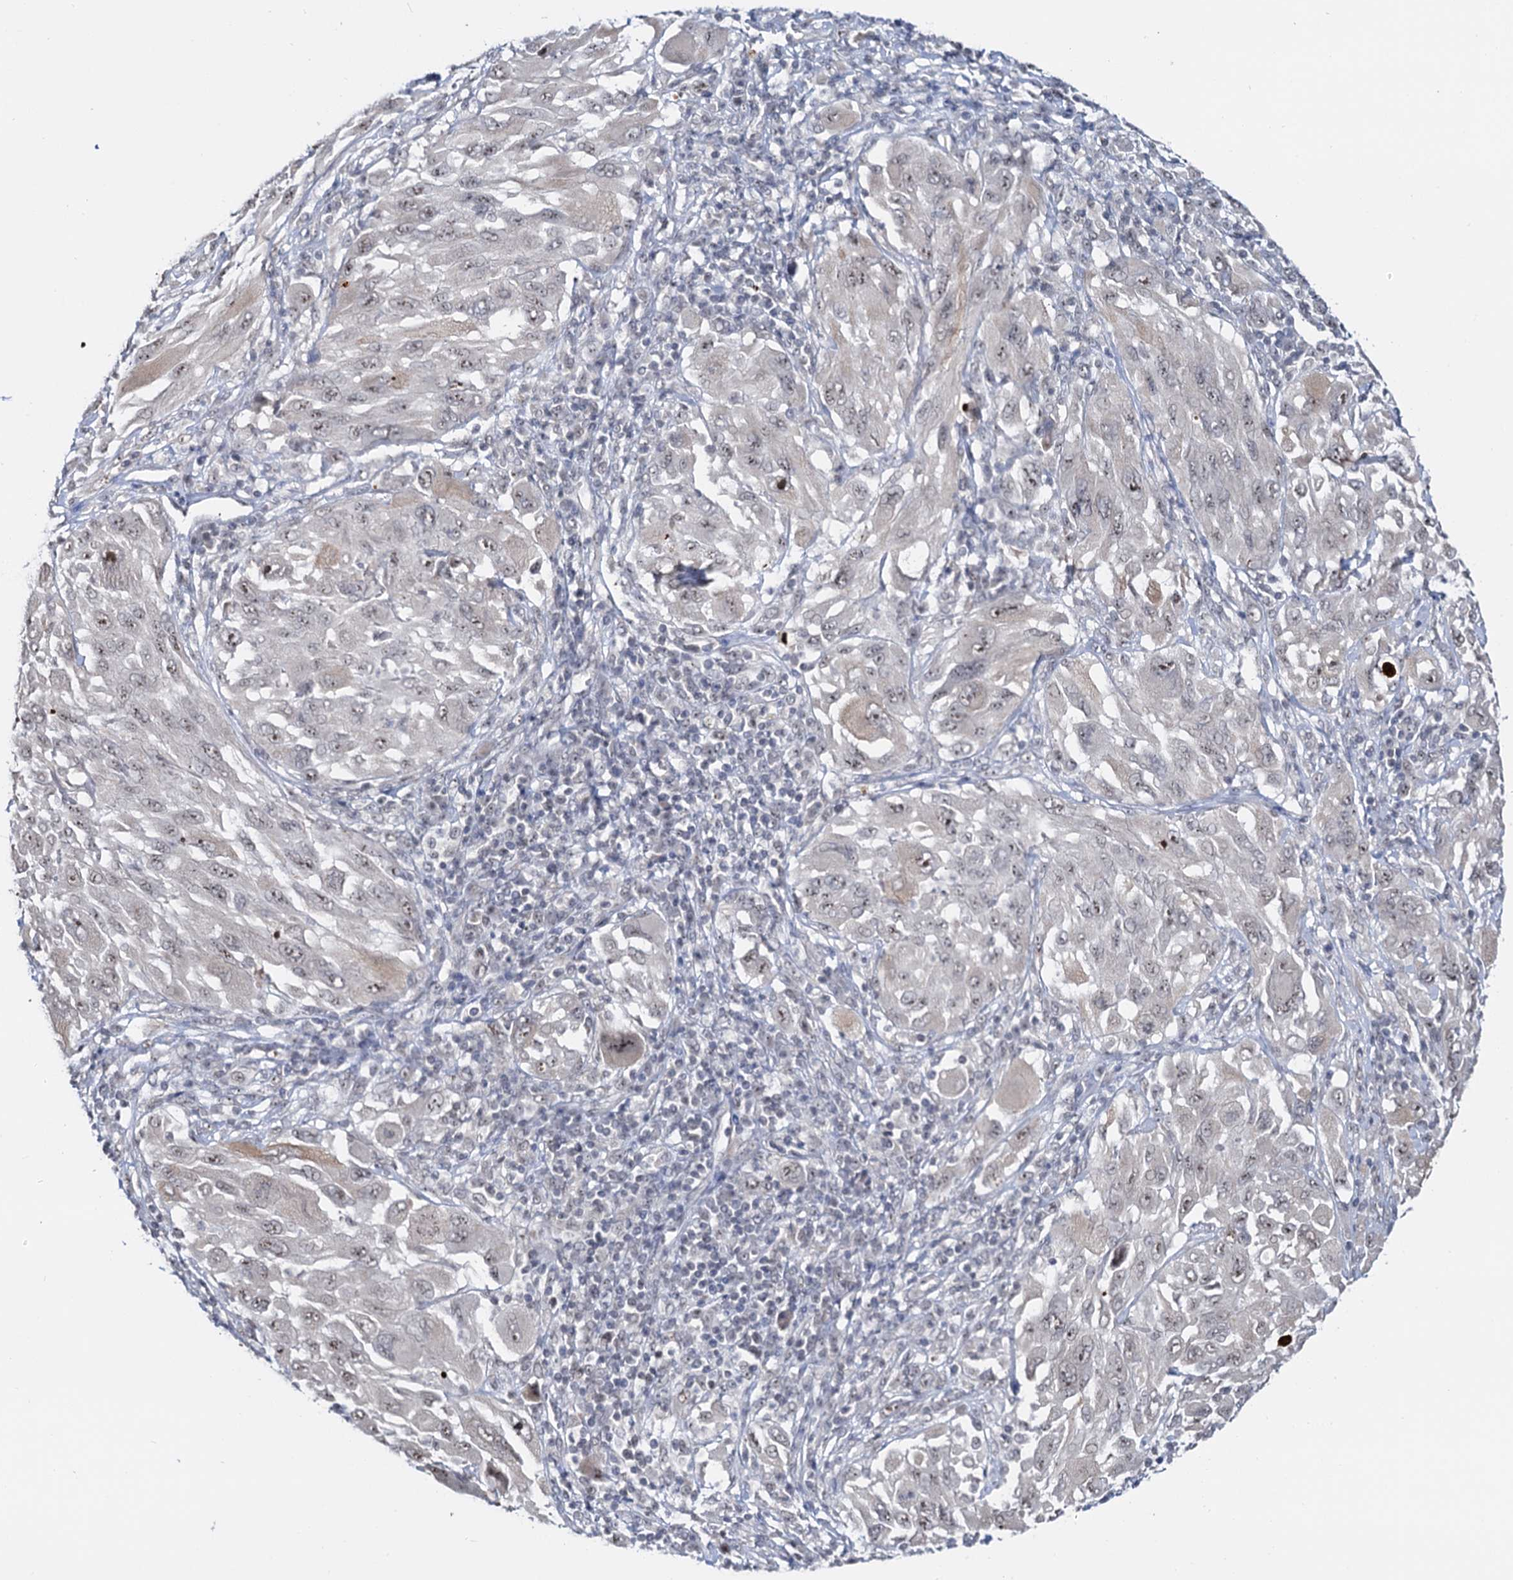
{"staining": {"intensity": "weak", "quantity": "25%-75%", "location": "nuclear"}, "tissue": "melanoma", "cell_type": "Tumor cells", "image_type": "cancer", "snomed": [{"axis": "morphology", "description": "Malignant melanoma, NOS"}, {"axis": "topography", "description": "Skin"}], "caption": "Protein staining of melanoma tissue shows weak nuclear expression in about 25%-75% of tumor cells.", "gene": "NAT10", "patient": {"sex": "female", "age": 91}}